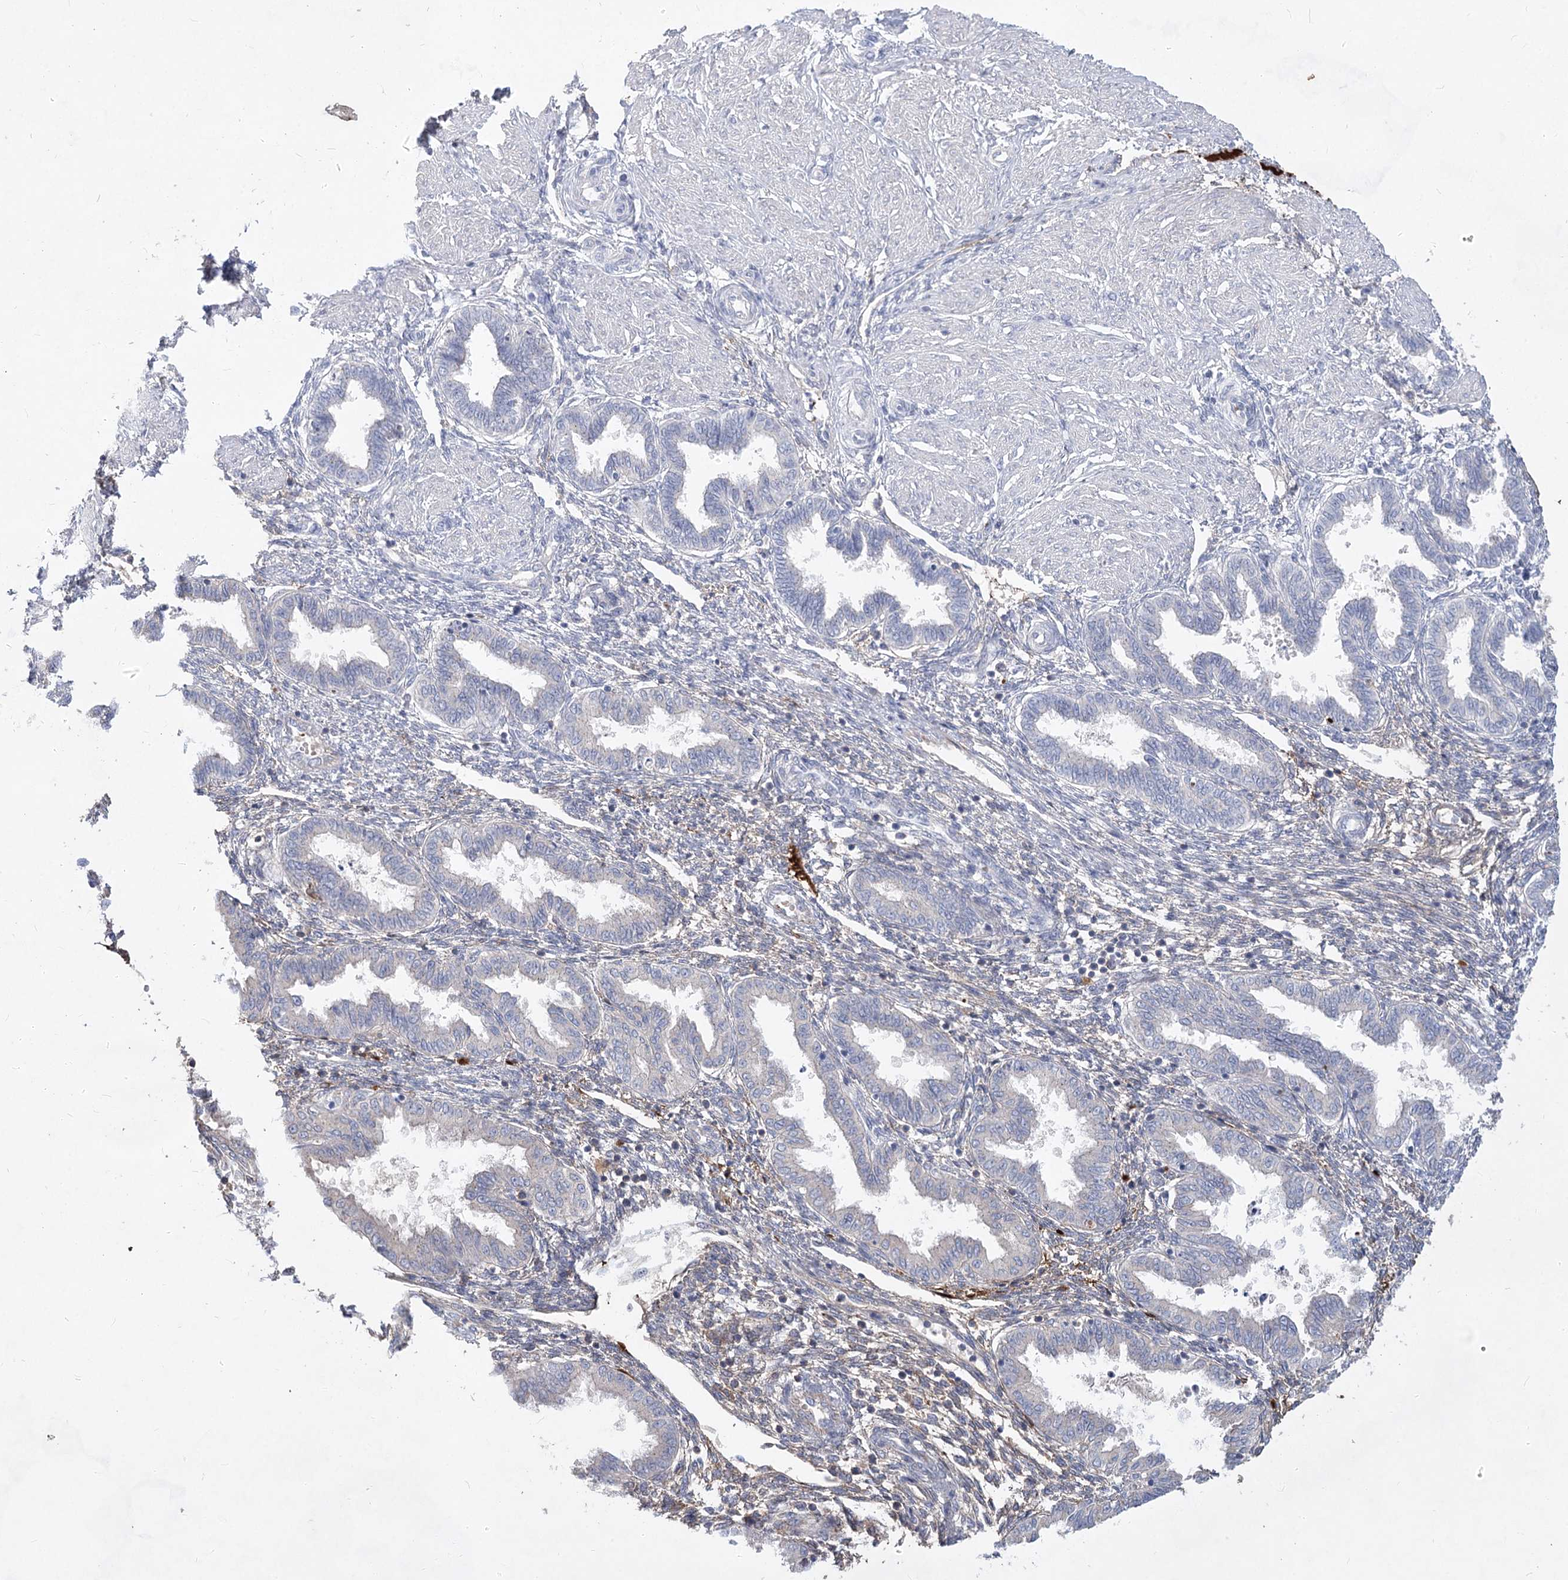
{"staining": {"intensity": "negative", "quantity": "none", "location": "none"}, "tissue": "endometrium", "cell_type": "Cells in endometrial stroma", "image_type": "normal", "snomed": [{"axis": "morphology", "description": "Normal tissue, NOS"}, {"axis": "topography", "description": "Endometrium"}], "caption": "Human endometrium stained for a protein using IHC reveals no positivity in cells in endometrial stroma.", "gene": "TASOR2", "patient": {"sex": "female", "age": 33}}